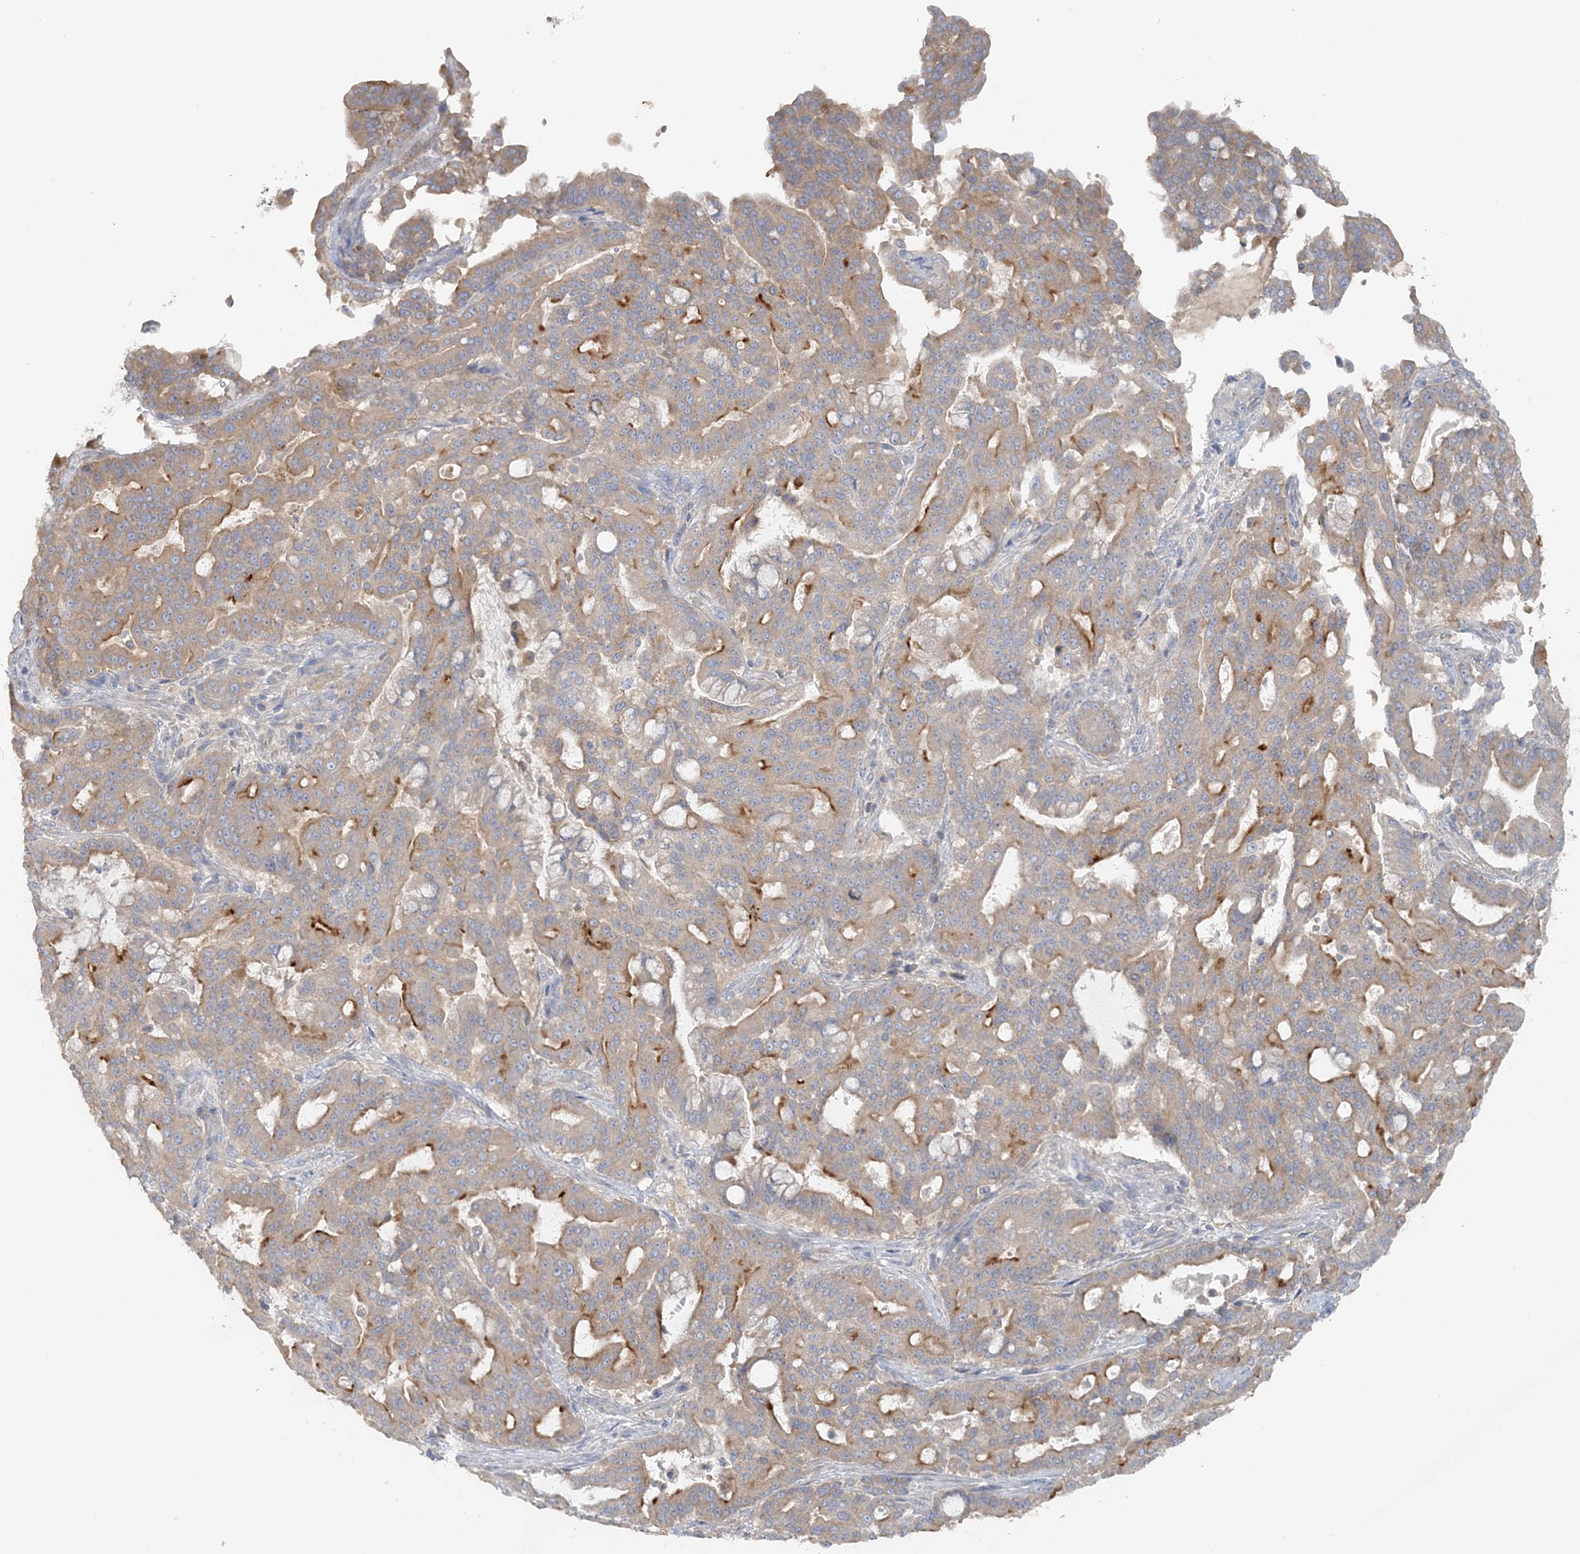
{"staining": {"intensity": "moderate", "quantity": ">75%", "location": "cytoplasmic/membranous"}, "tissue": "pancreatic cancer", "cell_type": "Tumor cells", "image_type": "cancer", "snomed": [{"axis": "morphology", "description": "Adenocarcinoma, NOS"}, {"axis": "topography", "description": "Pancreas"}], "caption": "Brown immunohistochemical staining in adenocarcinoma (pancreatic) shows moderate cytoplasmic/membranous staining in about >75% of tumor cells.", "gene": "TBC1D5", "patient": {"sex": "male", "age": 63}}